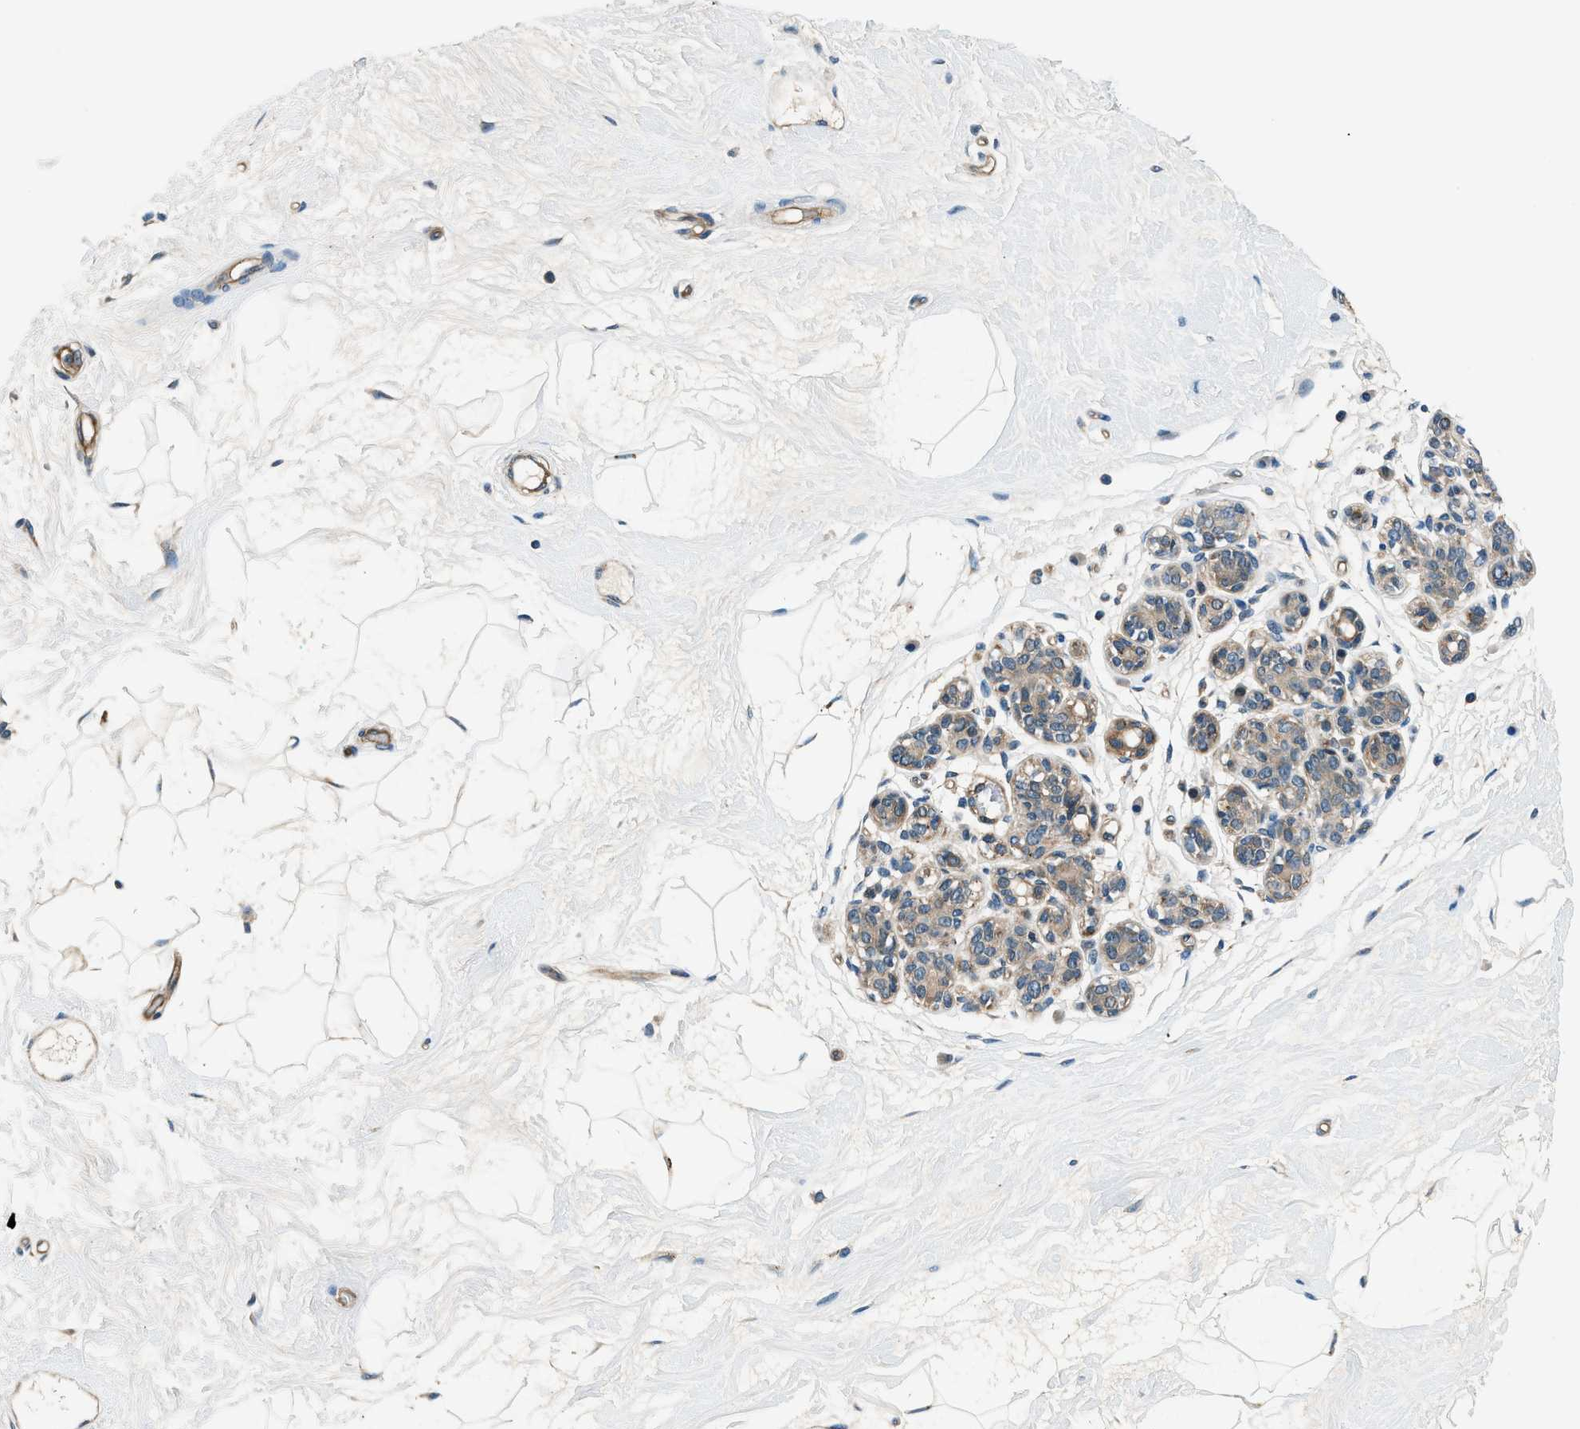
{"staining": {"intensity": "negative", "quantity": "none", "location": "none"}, "tissue": "breast", "cell_type": "Adipocytes", "image_type": "normal", "snomed": [{"axis": "morphology", "description": "Normal tissue, NOS"}, {"axis": "morphology", "description": "Lobular carcinoma"}, {"axis": "topography", "description": "Breast"}], "caption": "Immunohistochemistry (IHC) of normal breast shows no expression in adipocytes. (DAB (3,3'-diaminobenzidine) immunohistochemistry (IHC) with hematoxylin counter stain).", "gene": "SLC19A2", "patient": {"sex": "female", "age": 59}}